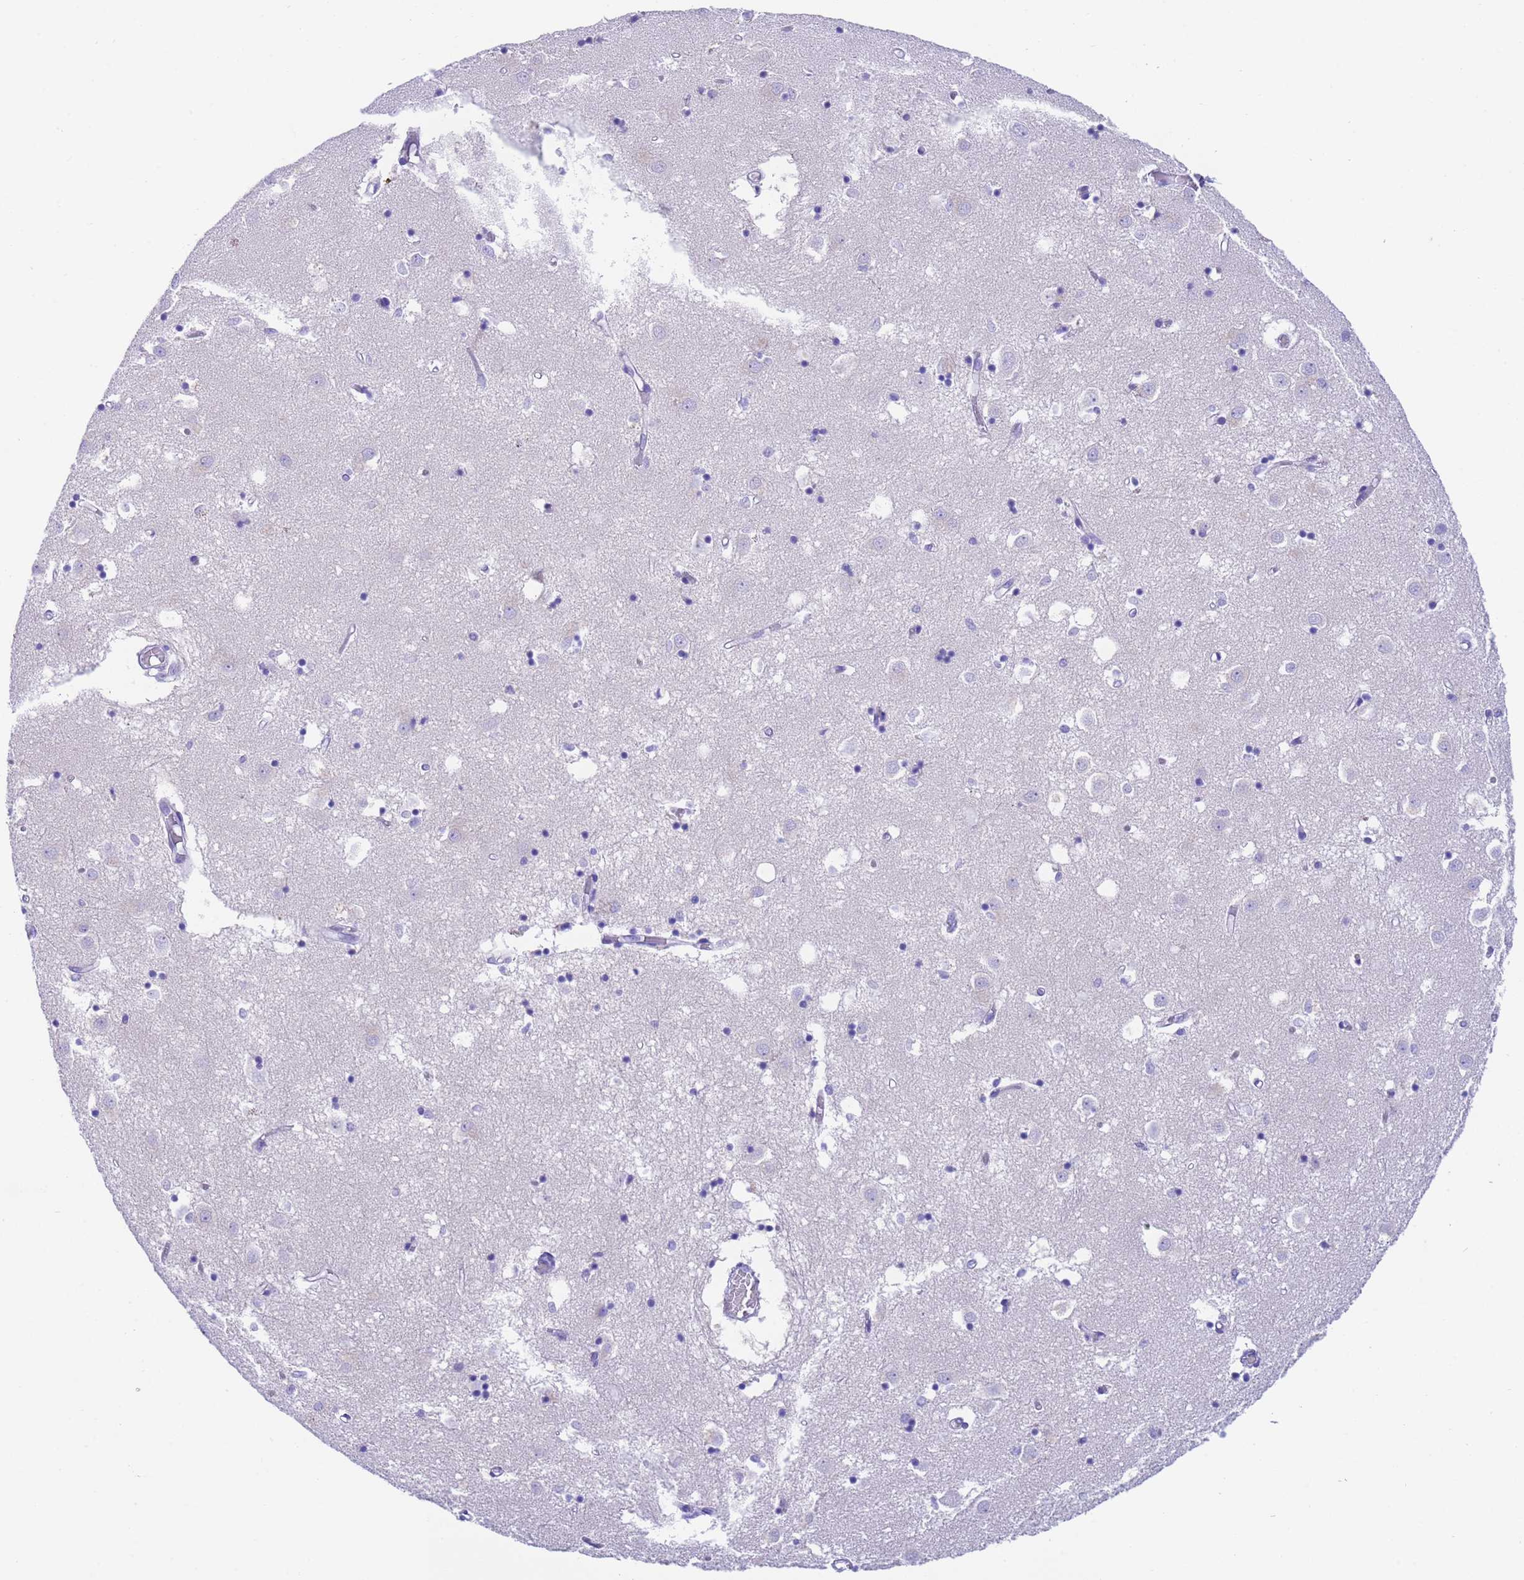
{"staining": {"intensity": "negative", "quantity": "none", "location": "none"}, "tissue": "caudate", "cell_type": "Glial cells", "image_type": "normal", "snomed": [{"axis": "morphology", "description": "Normal tissue, NOS"}, {"axis": "topography", "description": "Lateral ventricle wall"}], "caption": "An immunohistochemistry (IHC) image of normal caudate is shown. There is no staining in glial cells of caudate.", "gene": "USP38", "patient": {"sex": "male", "age": 70}}